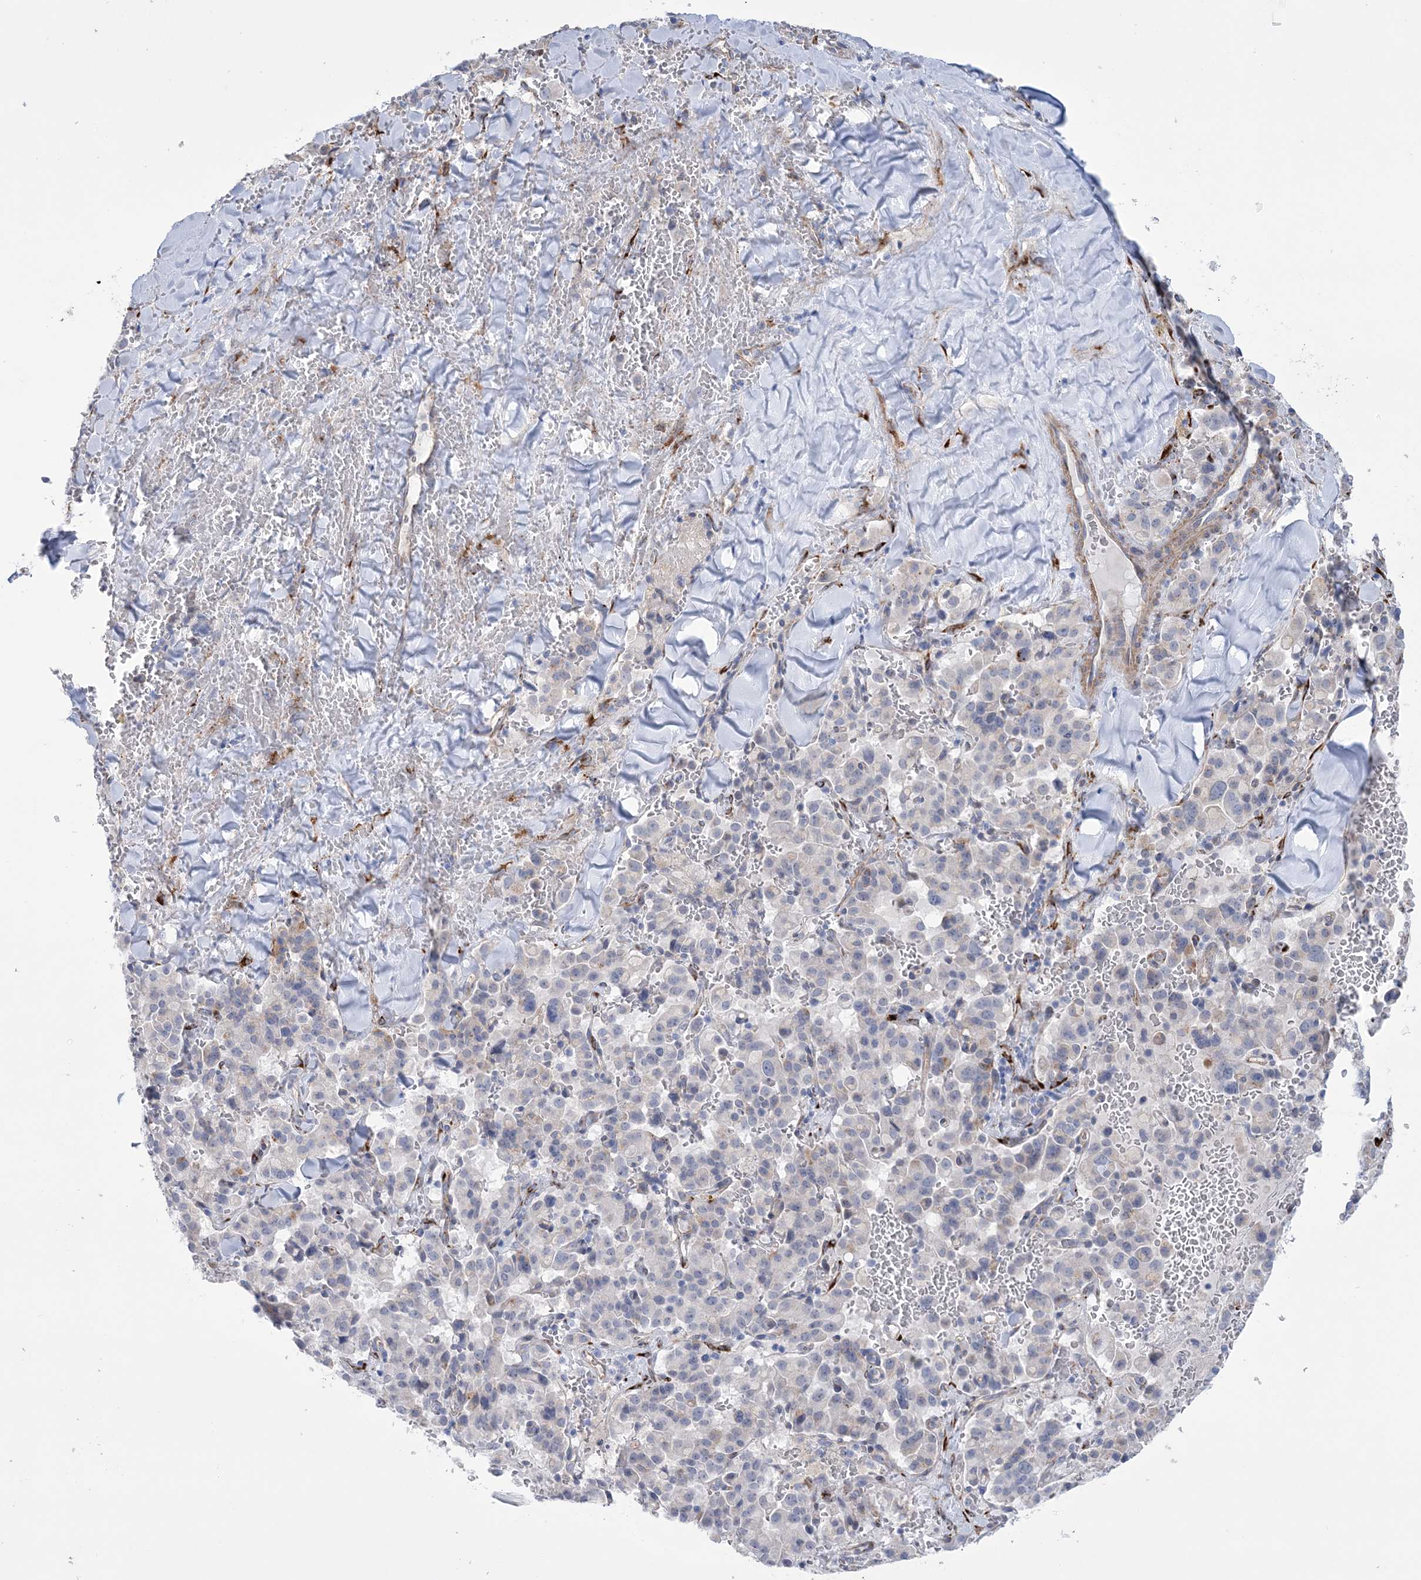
{"staining": {"intensity": "negative", "quantity": "none", "location": "none"}, "tissue": "pancreatic cancer", "cell_type": "Tumor cells", "image_type": "cancer", "snomed": [{"axis": "morphology", "description": "Adenocarcinoma, NOS"}, {"axis": "topography", "description": "Pancreas"}], "caption": "Tumor cells are negative for protein expression in human pancreatic adenocarcinoma. The staining was performed using DAB to visualize the protein expression in brown, while the nuclei were stained in blue with hematoxylin (Magnification: 20x).", "gene": "RAB11FIP5", "patient": {"sex": "male", "age": 65}}